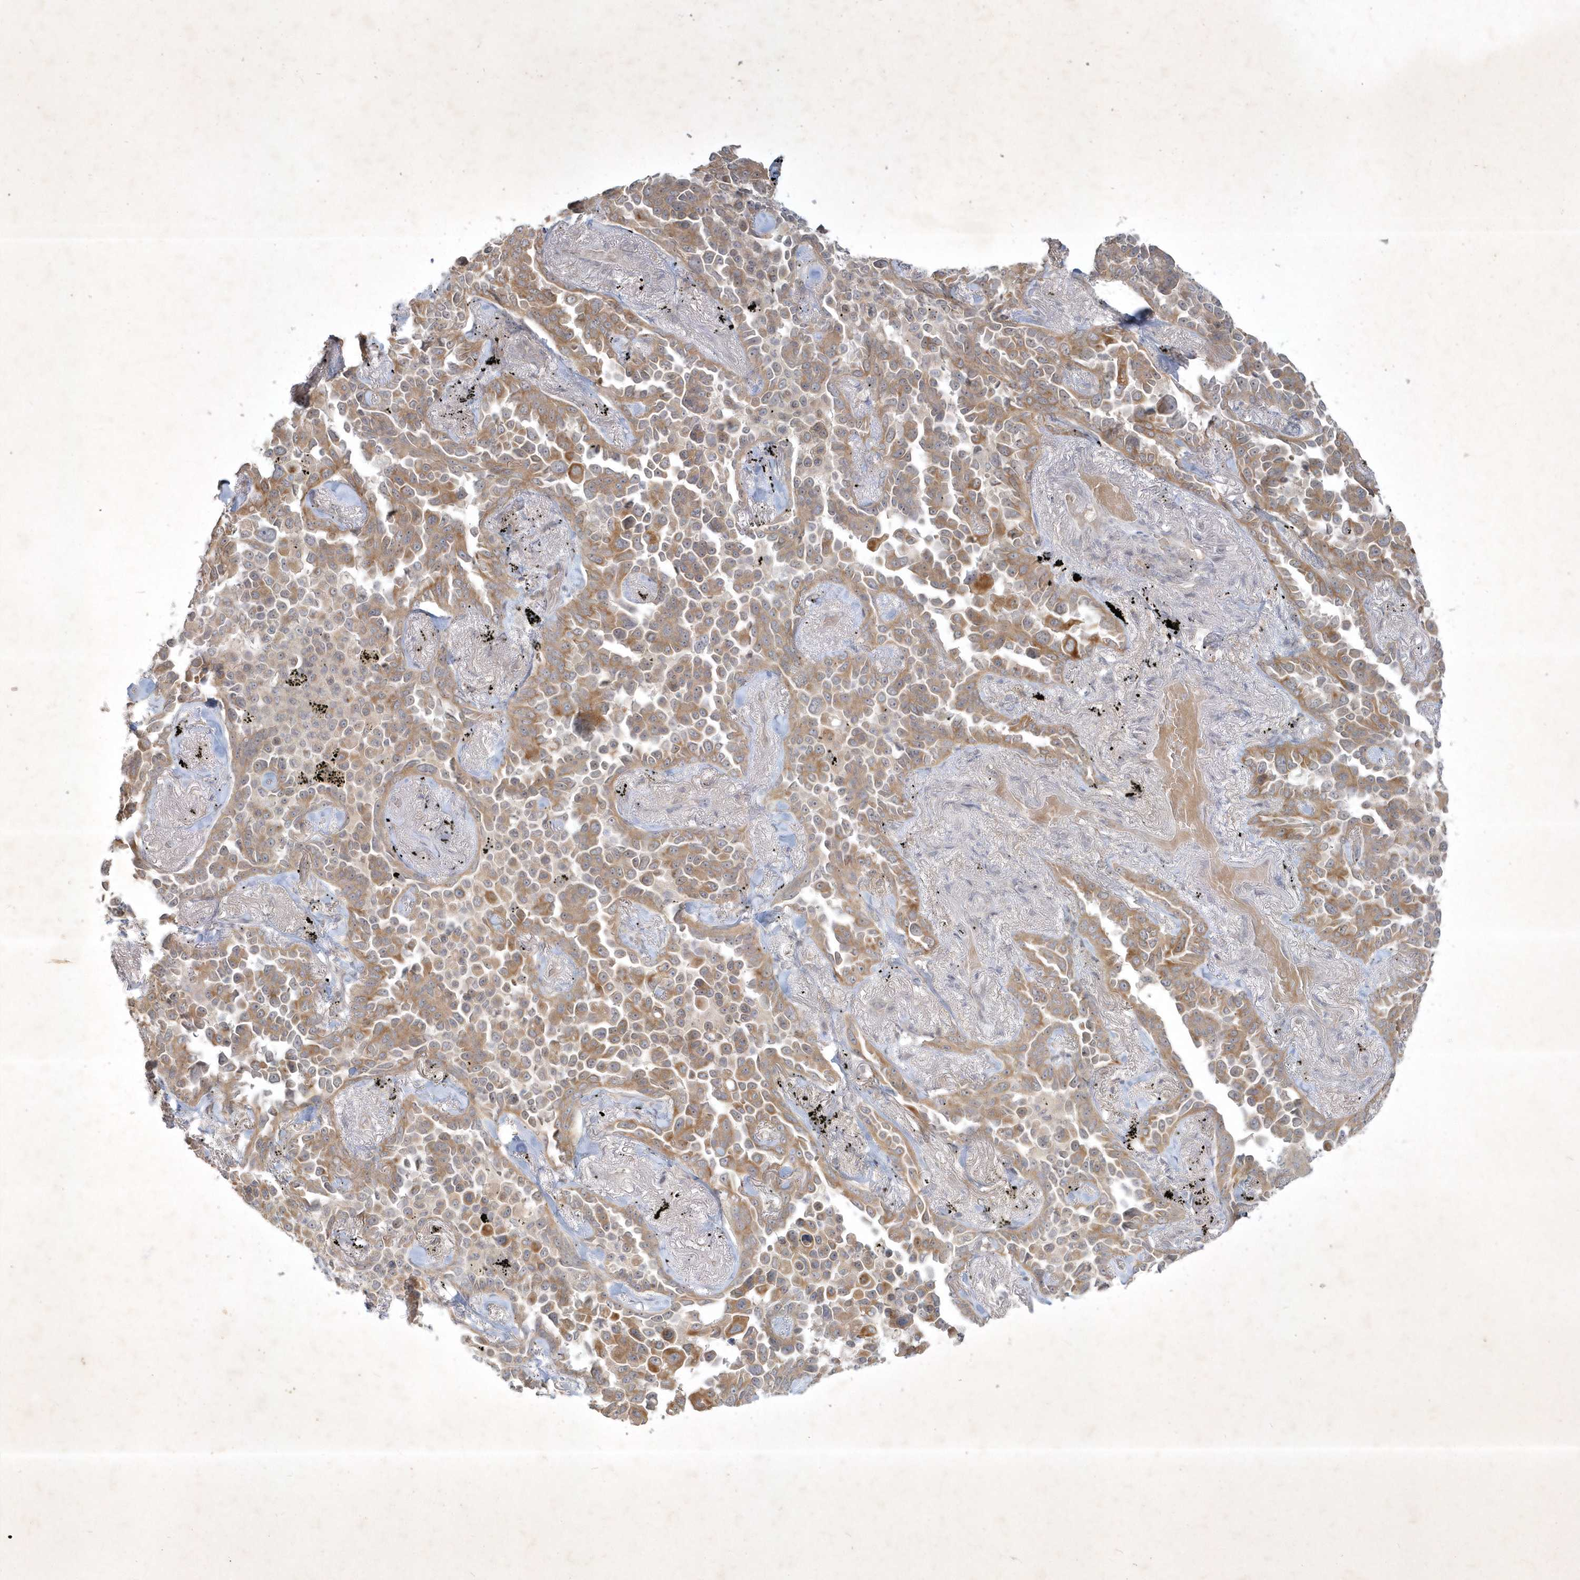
{"staining": {"intensity": "moderate", "quantity": ">75%", "location": "cytoplasmic/membranous"}, "tissue": "lung cancer", "cell_type": "Tumor cells", "image_type": "cancer", "snomed": [{"axis": "morphology", "description": "Adenocarcinoma, NOS"}, {"axis": "topography", "description": "Lung"}], "caption": "Immunohistochemistry (IHC) staining of lung cancer (adenocarcinoma), which exhibits medium levels of moderate cytoplasmic/membranous positivity in approximately >75% of tumor cells indicating moderate cytoplasmic/membranous protein positivity. The staining was performed using DAB (brown) for protein detection and nuclei were counterstained in hematoxylin (blue).", "gene": "BOD1", "patient": {"sex": "female", "age": 67}}